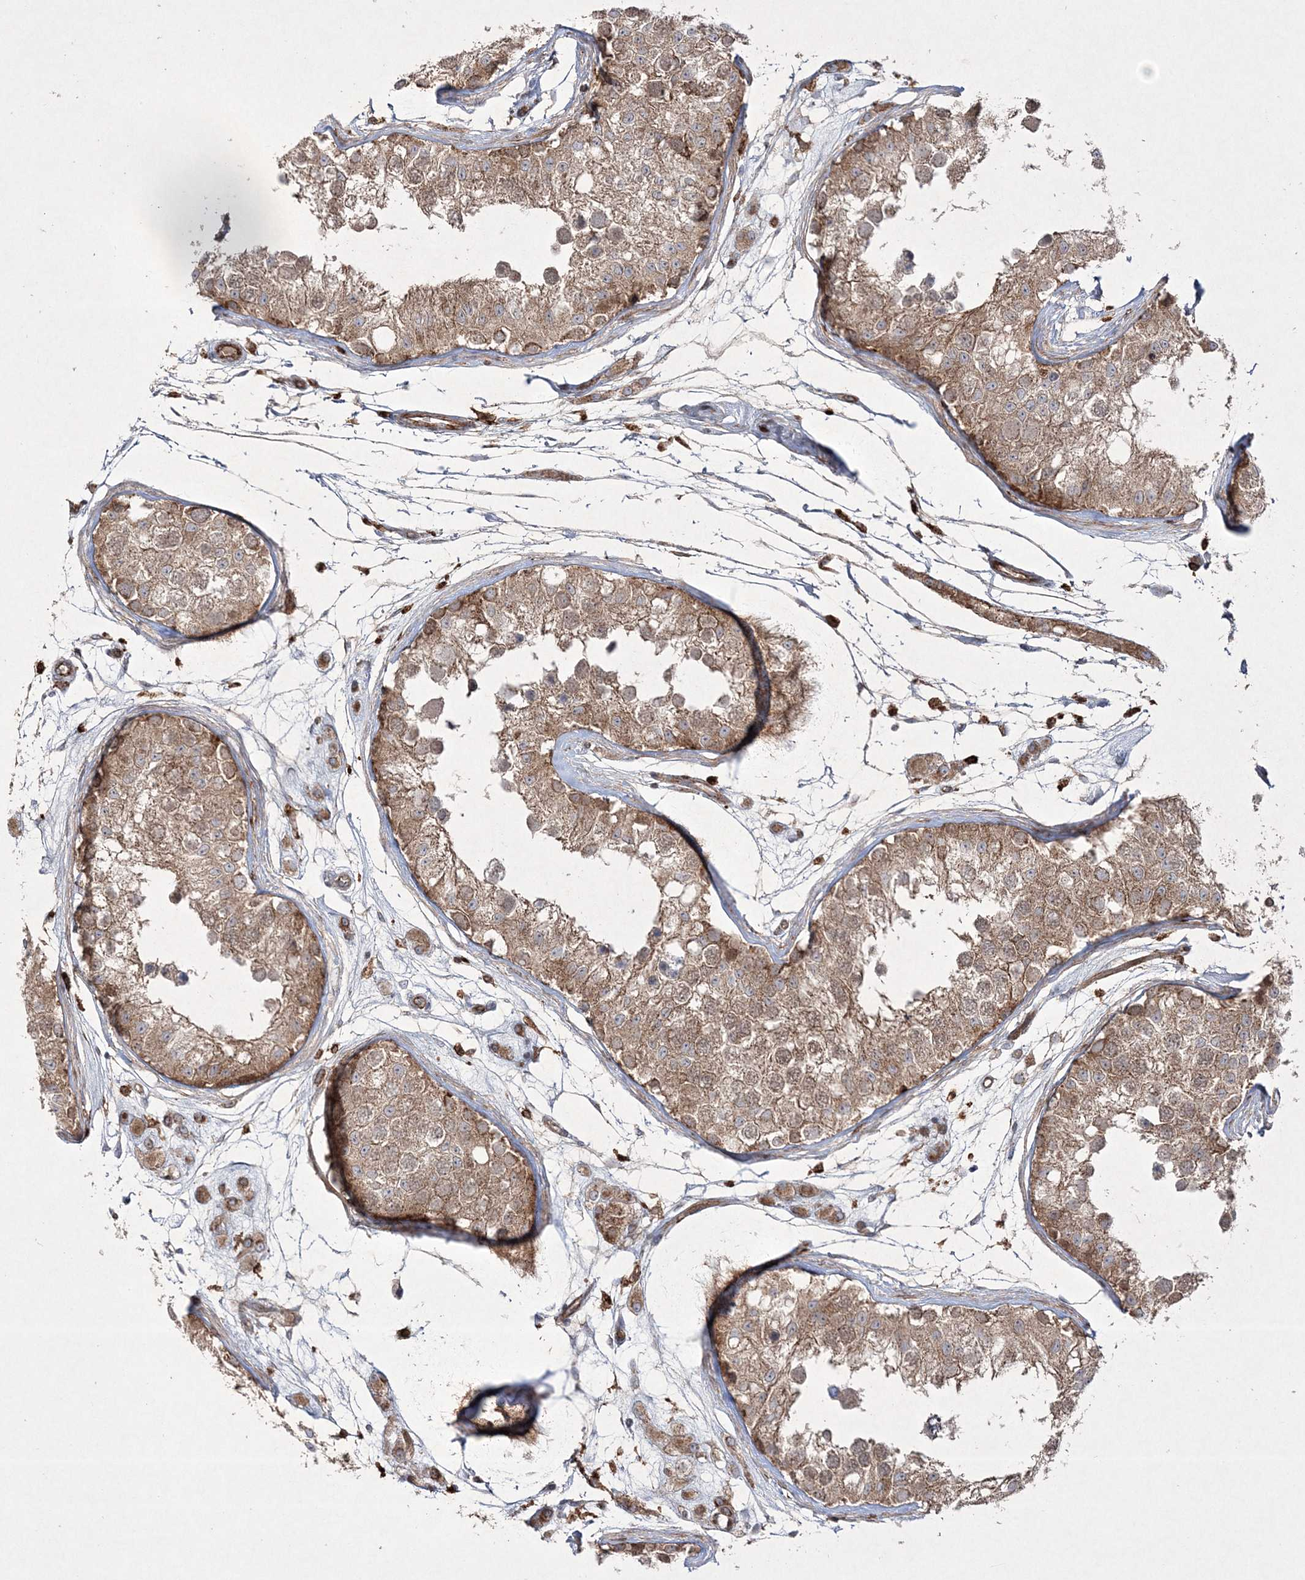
{"staining": {"intensity": "moderate", "quantity": ">75%", "location": "cytoplasmic/membranous"}, "tissue": "testis", "cell_type": "Cells in seminiferous ducts", "image_type": "normal", "snomed": [{"axis": "morphology", "description": "Normal tissue, NOS"}, {"axis": "morphology", "description": "Adenocarcinoma, metastatic, NOS"}, {"axis": "topography", "description": "Testis"}], "caption": "Normal testis was stained to show a protein in brown. There is medium levels of moderate cytoplasmic/membranous staining in about >75% of cells in seminiferous ducts. (DAB IHC, brown staining for protein, blue staining for nuclei).", "gene": "RICTOR", "patient": {"sex": "male", "age": 26}}